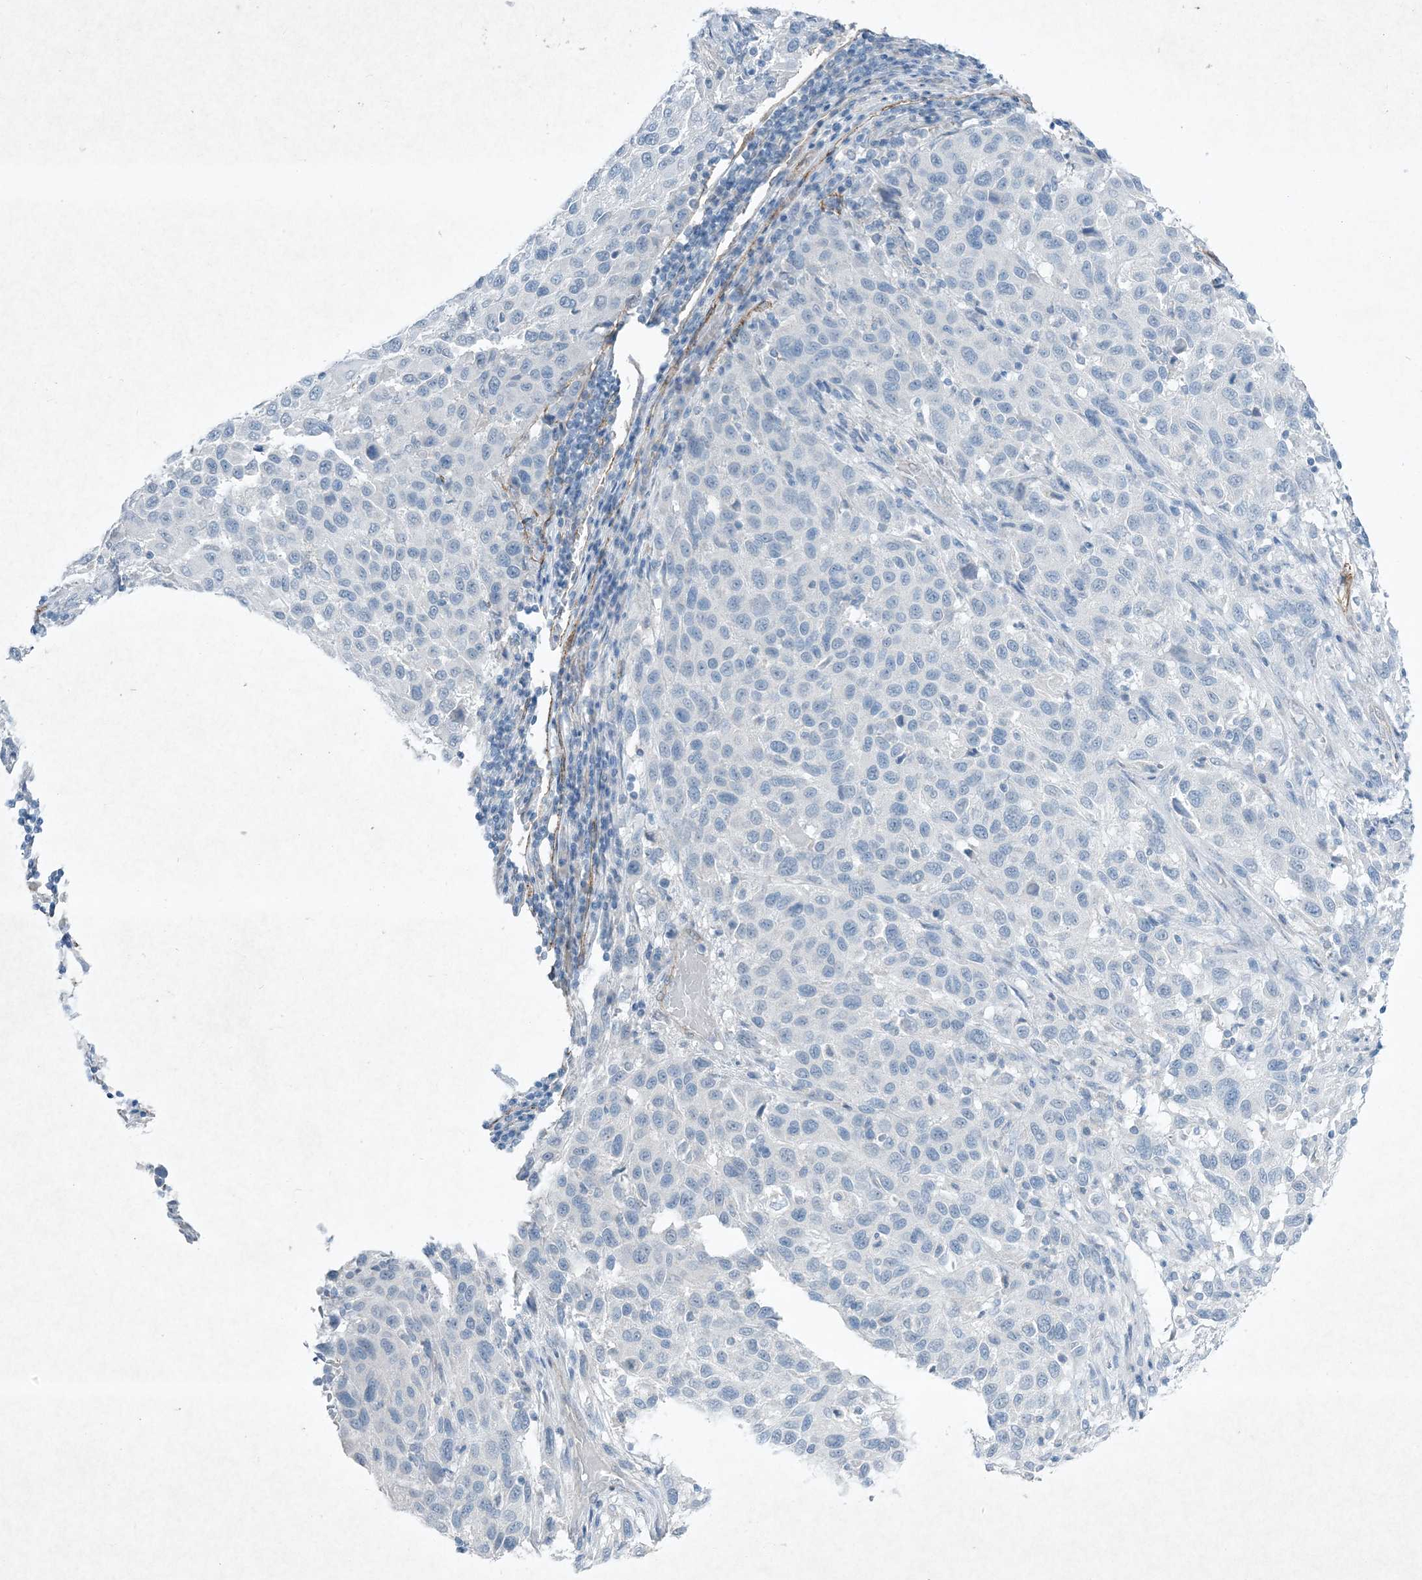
{"staining": {"intensity": "negative", "quantity": "none", "location": "none"}, "tissue": "melanoma", "cell_type": "Tumor cells", "image_type": "cancer", "snomed": [{"axis": "morphology", "description": "Malignant melanoma, Metastatic site"}, {"axis": "topography", "description": "Lymph node"}], "caption": "IHC micrograph of human melanoma stained for a protein (brown), which reveals no positivity in tumor cells.", "gene": "PGM5", "patient": {"sex": "male", "age": 61}}